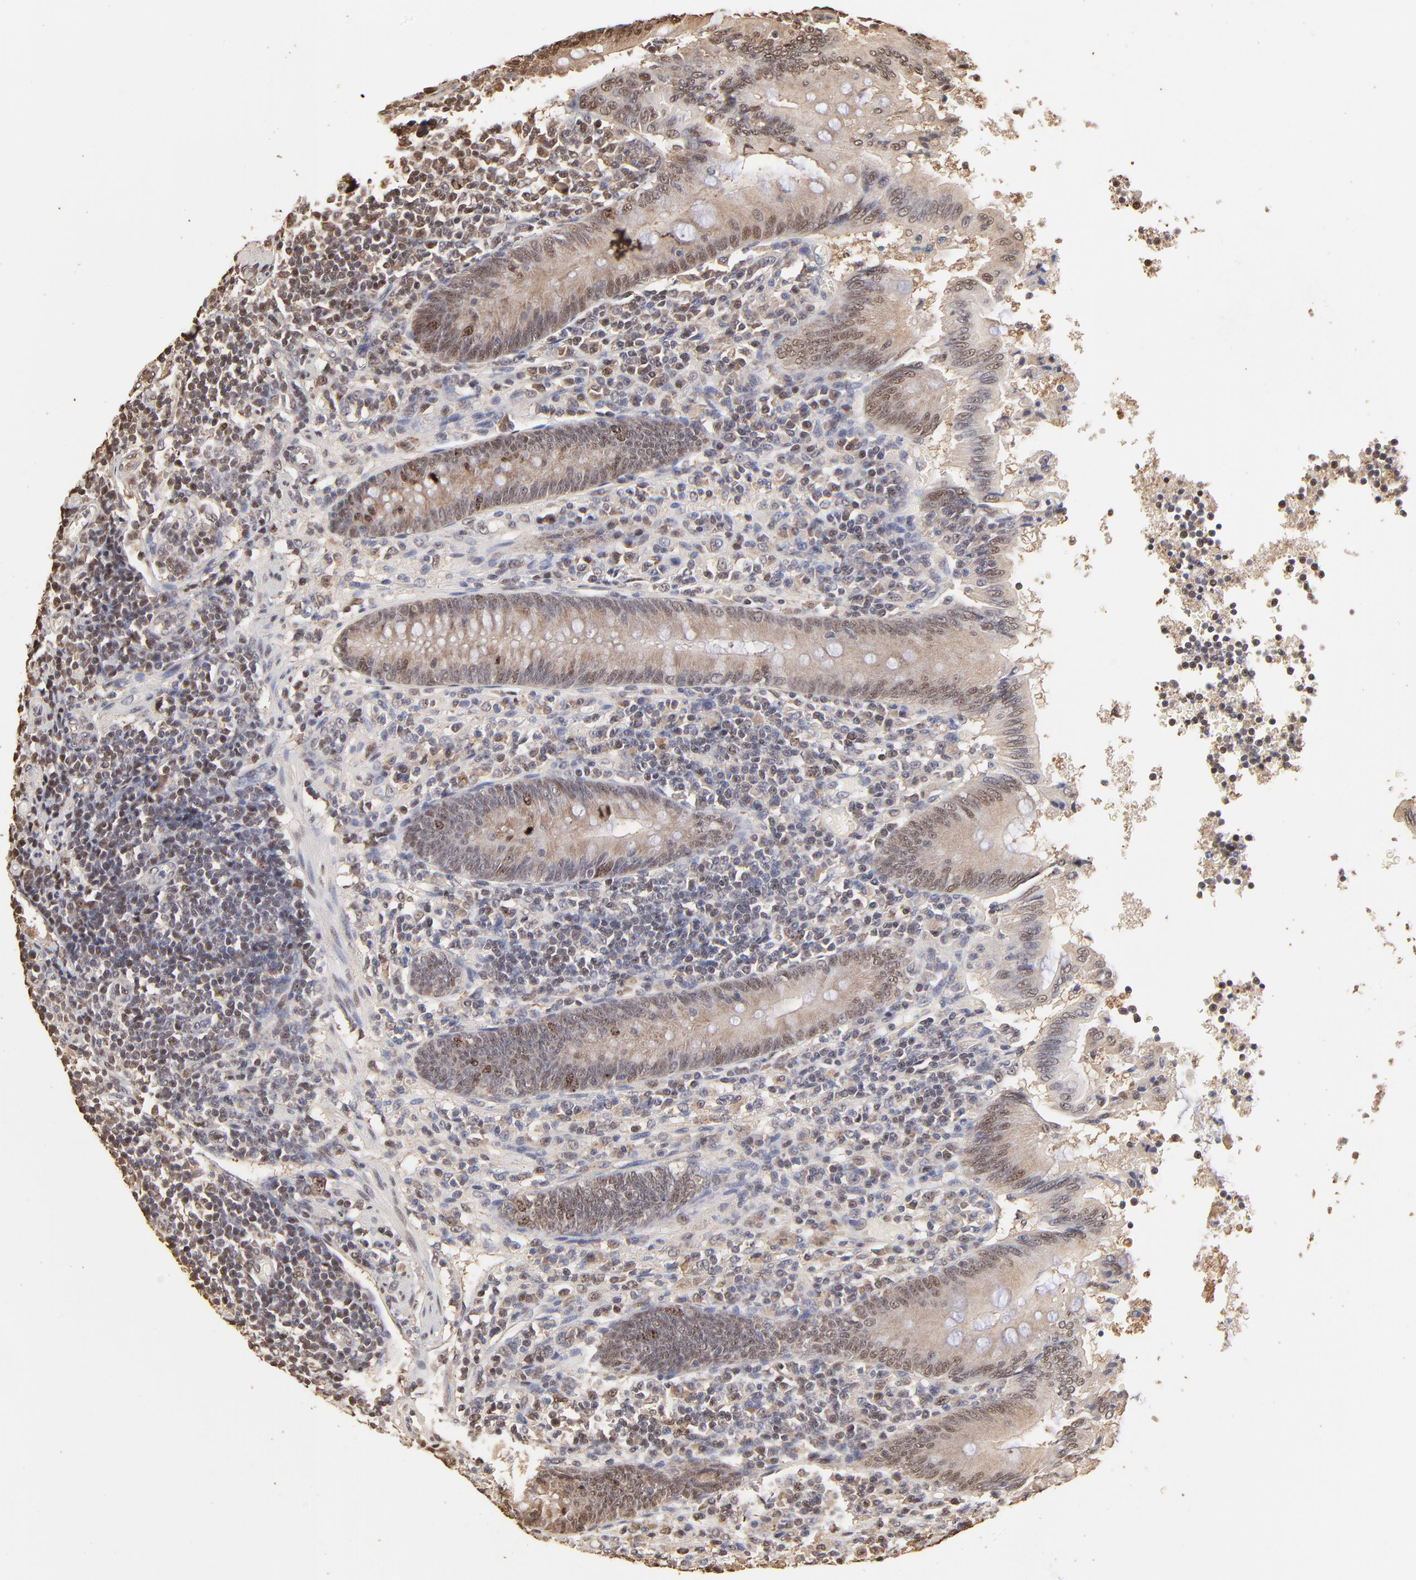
{"staining": {"intensity": "weak", "quantity": "25%-75%", "location": "nuclear"}, "tissue": "appendix", "cell_type": "Glandular cells", "image_type": "normal", "snomed": [{"axis": "morphology", "description": "Normal tissue, NOS"}, {"axis": "morphology", "description": "Inflammation, NOS"}, {"axis": "topography", "description": "Appendix"}], "caption": "A histopathology image showing weak nuclear expression in approximately 25%-75% of glandular cells in normal appendix, as visualized by brown immunohistochemical staining.", "gene": "BIRC5", "patient": {"sex": "male", "age": 46}}